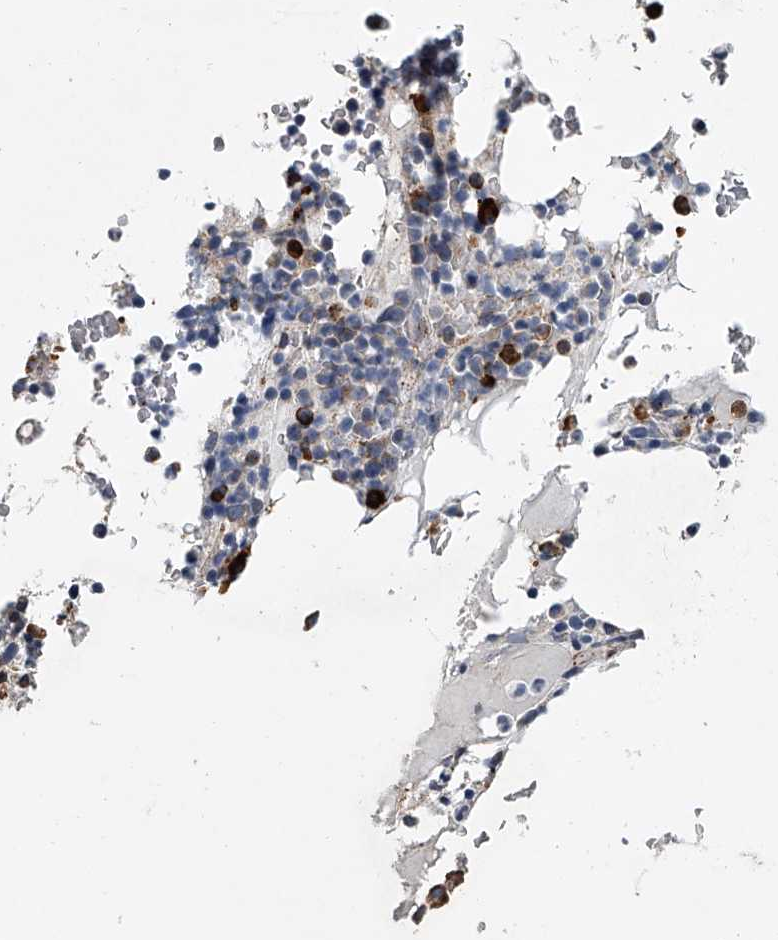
{"staining": {"intensity": "moderate", "quantity": "<25%", "location": "cytoplasmic/membranous"}, "tissue": "bone marrow", "cell_type": "Hematopoietic cells", "image_type": "normal", "snomed": [{"axis": "morphology", "description": "Normal tissue, NOS"}, {"axis": "topography", "description": "Bone marrow"}], "caption": "Brown immunohistochemical staining in benign bone marrow exhibits moderate cytoplasmic/membranous expression in approximately <25% of hematopoietic cells.", "gene": "TMEM63C", "patient": {"sex": "male", "age": 58}}